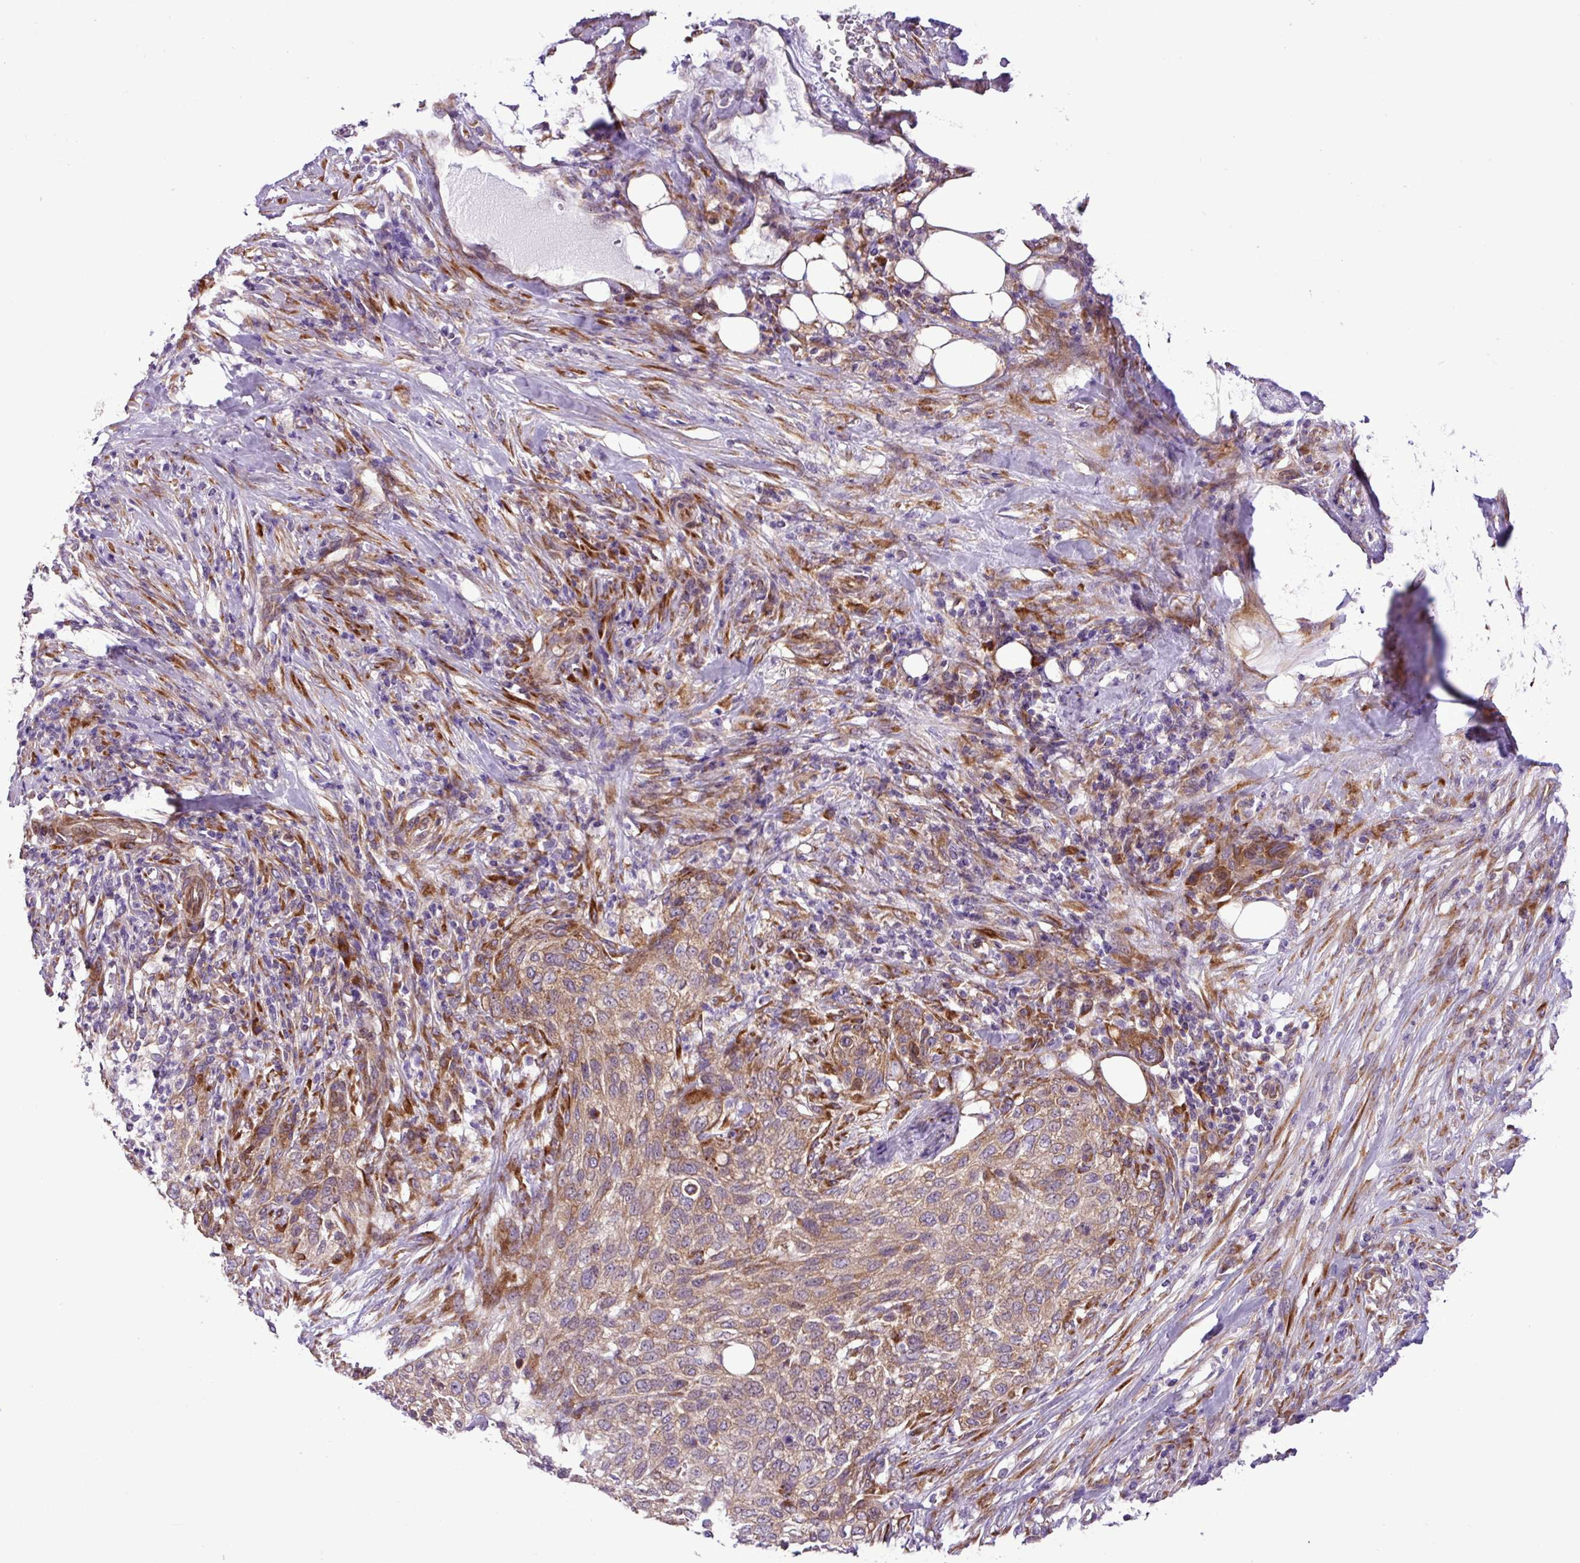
{"staining": {"intensity": "moderate", "quantity": ">75%", "location": "cytoplasmic/membranous"}, "tissue": "urothelial cancer", "cell_type": "Tumor cells", "image_type": "cancer", "snomed": [{"axis": "morphology", "description": "Urothelial carcinoma, High grade"}, {"axis": "topography", "description": "Urinary bladder"}], "caption": "Immunohistochemical staining of urothelial carcinoma (high-grade) demonstrates medium levels of moderate cytoplasmic/membranous staining in about >75% of tumor cells. (DAB (3,3'-diaminobenzidine) IHC, brown staining for protein, blue staining for nuclei).", "gene": "RPL13", "patient": {"sex": "male", "age": 35}}